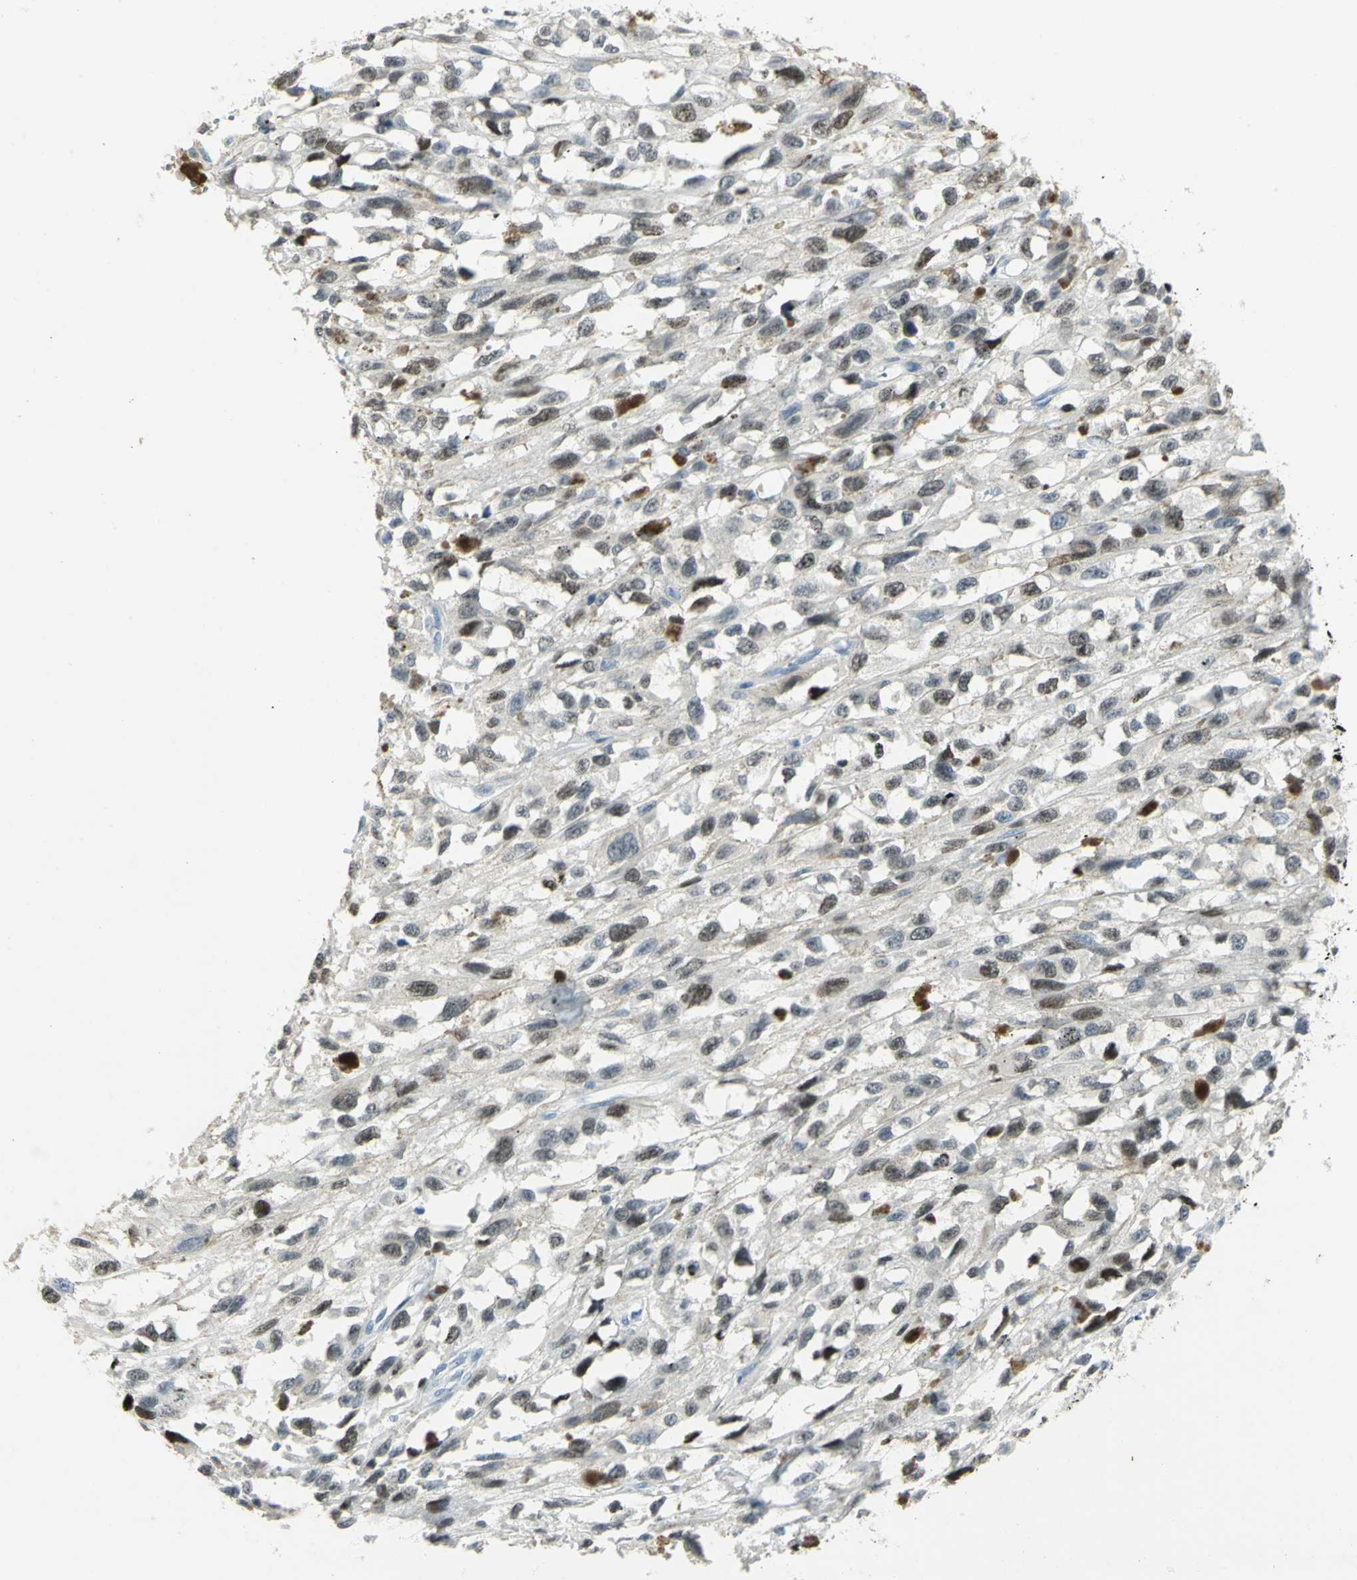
{"staining": {"intensity": "moderate", "quantity": "25%-75%", "location": "nuclear"}, "tissue": "melanoma", "cell_type": "Tumor cells", "image_type": "cancer", "snomed": [{"axis": "morphology", "description": "Malignant melanoma, Metastatic site"}, {"axis": "topography", "description": "Lymph node"}], "caption": "Human malignant melanoma (metastatic site) stained with a brown dye demonstrates moderate nuclear positive staining in approximately 25%-75% of tumor cells.", "gene": "BCL6", "patient": {"sex": "male", "age": 59}}